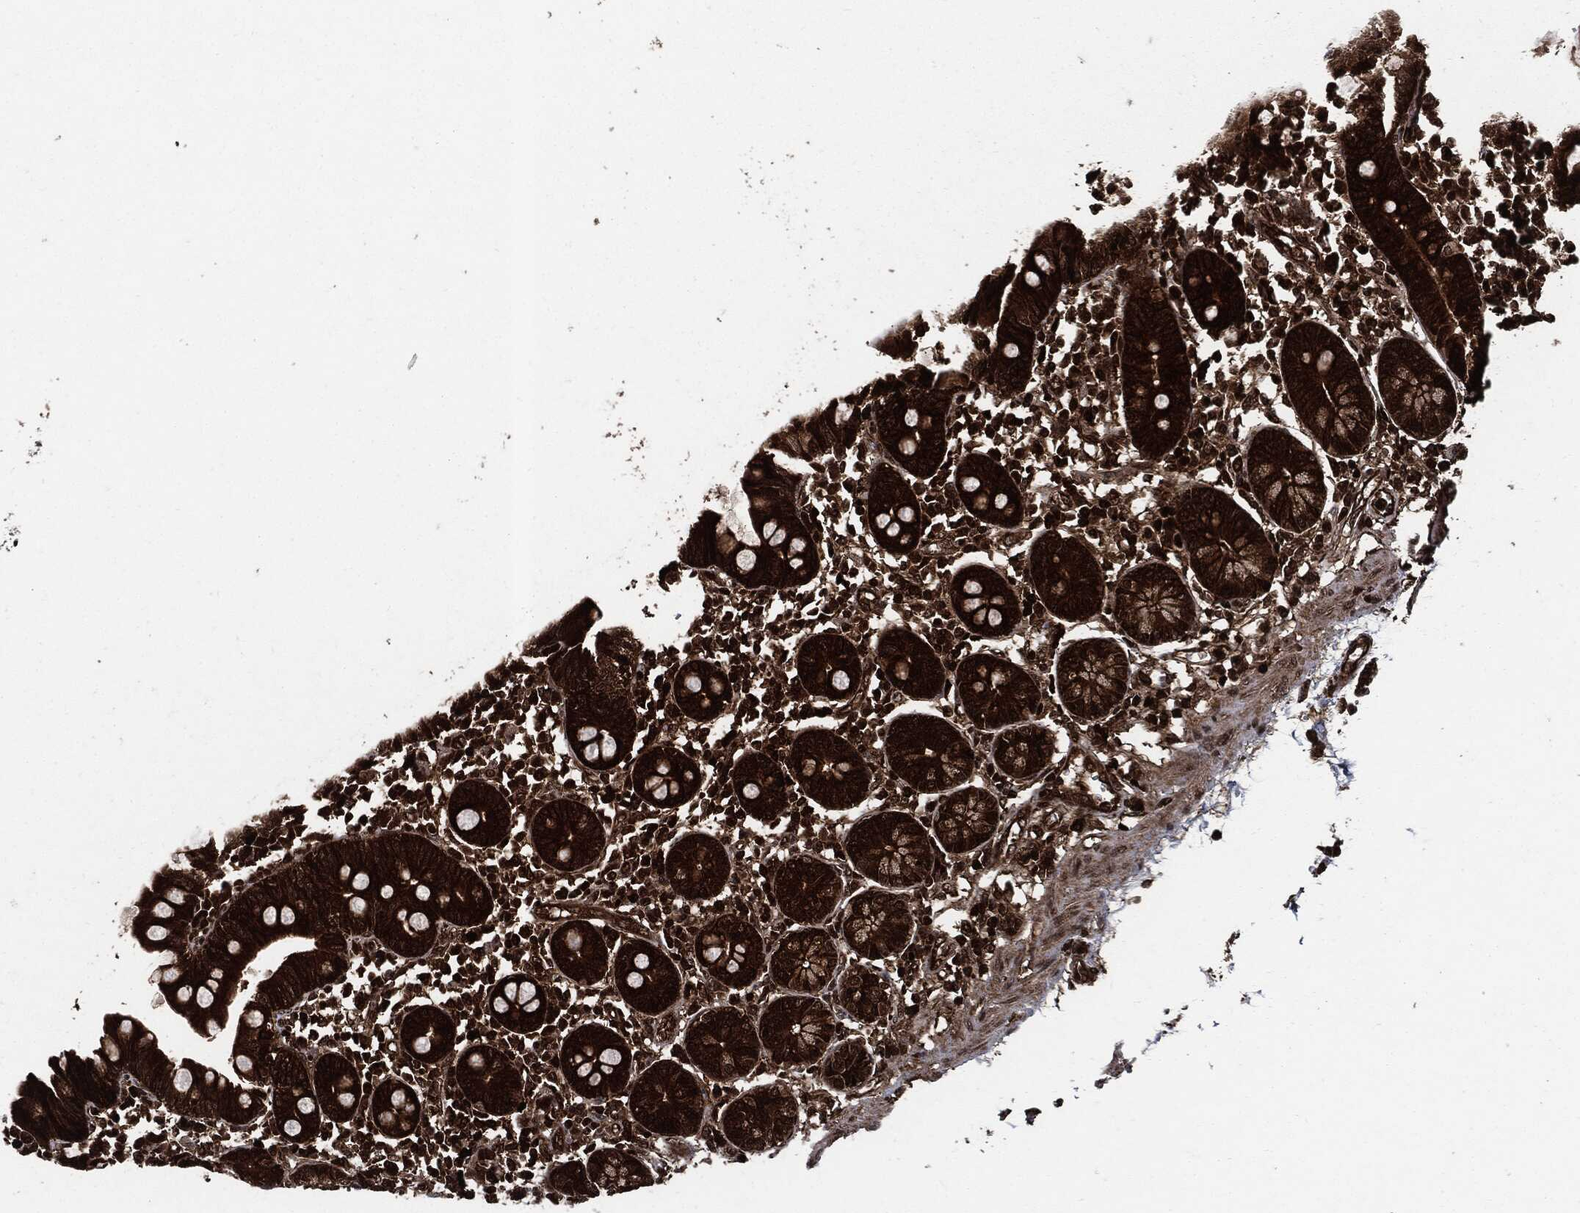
{"staining": {"intensity": "strong", "quantity": ">75%", "location": "cytoplasmic/membranous"}, "tissue": "small intestine", "cell_type": "Glandular cells", "image_type": "normal", "snomed": [{"axis": "morphology", "description": "Normal tissue, NOS"}, {"axis": "topography", "description": "Small intestine"}], "caption": "A high-resolution micrograph shows immunohistochemistry staining of benign small intestine, which demonstrates strong cytoplasmic/membranous staining in approximately >75% of glandular cells.", "gene": "YWHAB", "patient": {"sex": "male", "age": 88}}